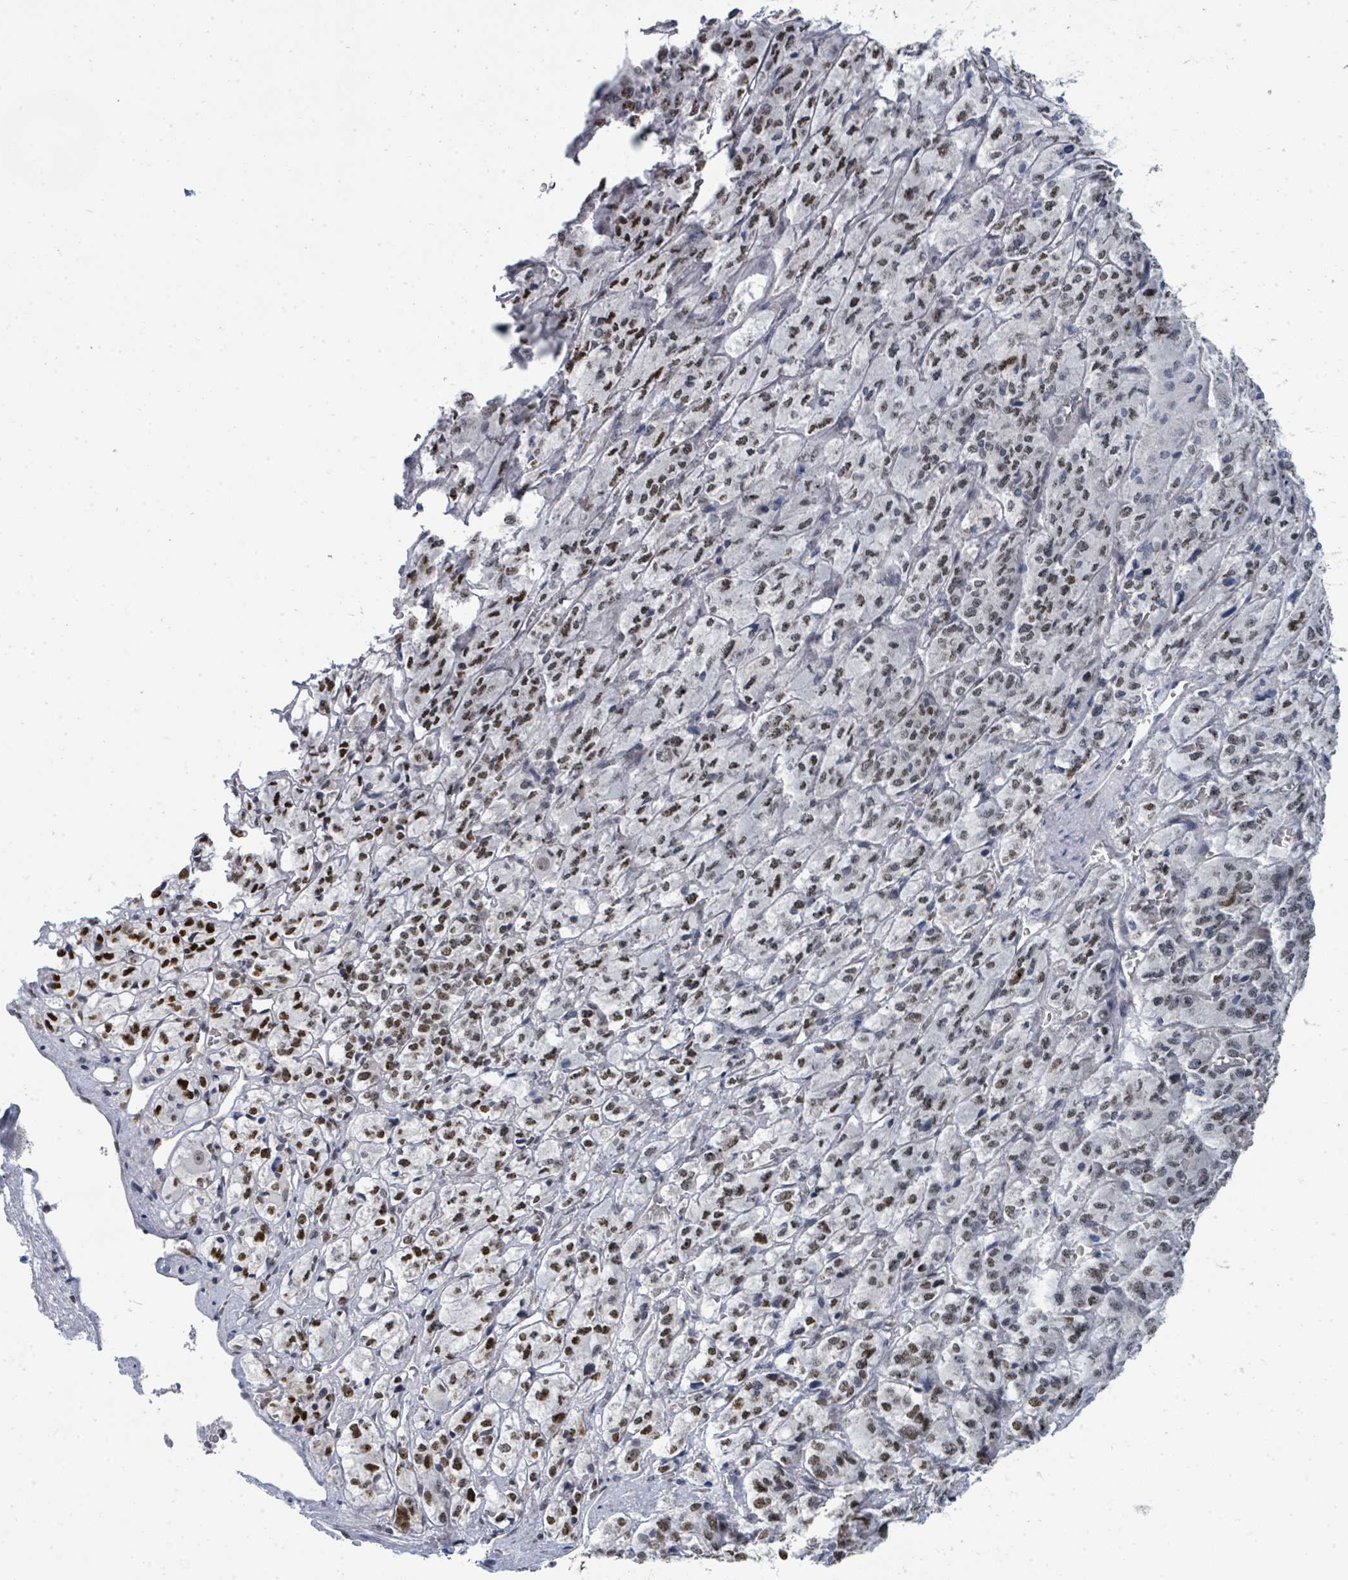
{"staining": {"intensity": "moderate", "quantity": ">75%", "location": "nuclear"}, "tissue": "adrenal gland", "cell_type": "Glandular cells", "image_type": "normal", "snomed": [{"axis": "morphology", "description": "Normal tissue, NOS"}, {"axis": "topography", "description": "Adrenal gland"}], "caption": "Immunohistochemical staining of unremarkable adrenal gland displays >75% levels of moderate nuclear protein positivity in approximately >75% of glandular cells. (DAB (3,3'-diaminobenzidine) IHC, brown staining for protein, blue staining for nuclei).", "gene": "SUMO2", "patient": {"sex": "female", "age": 41}}